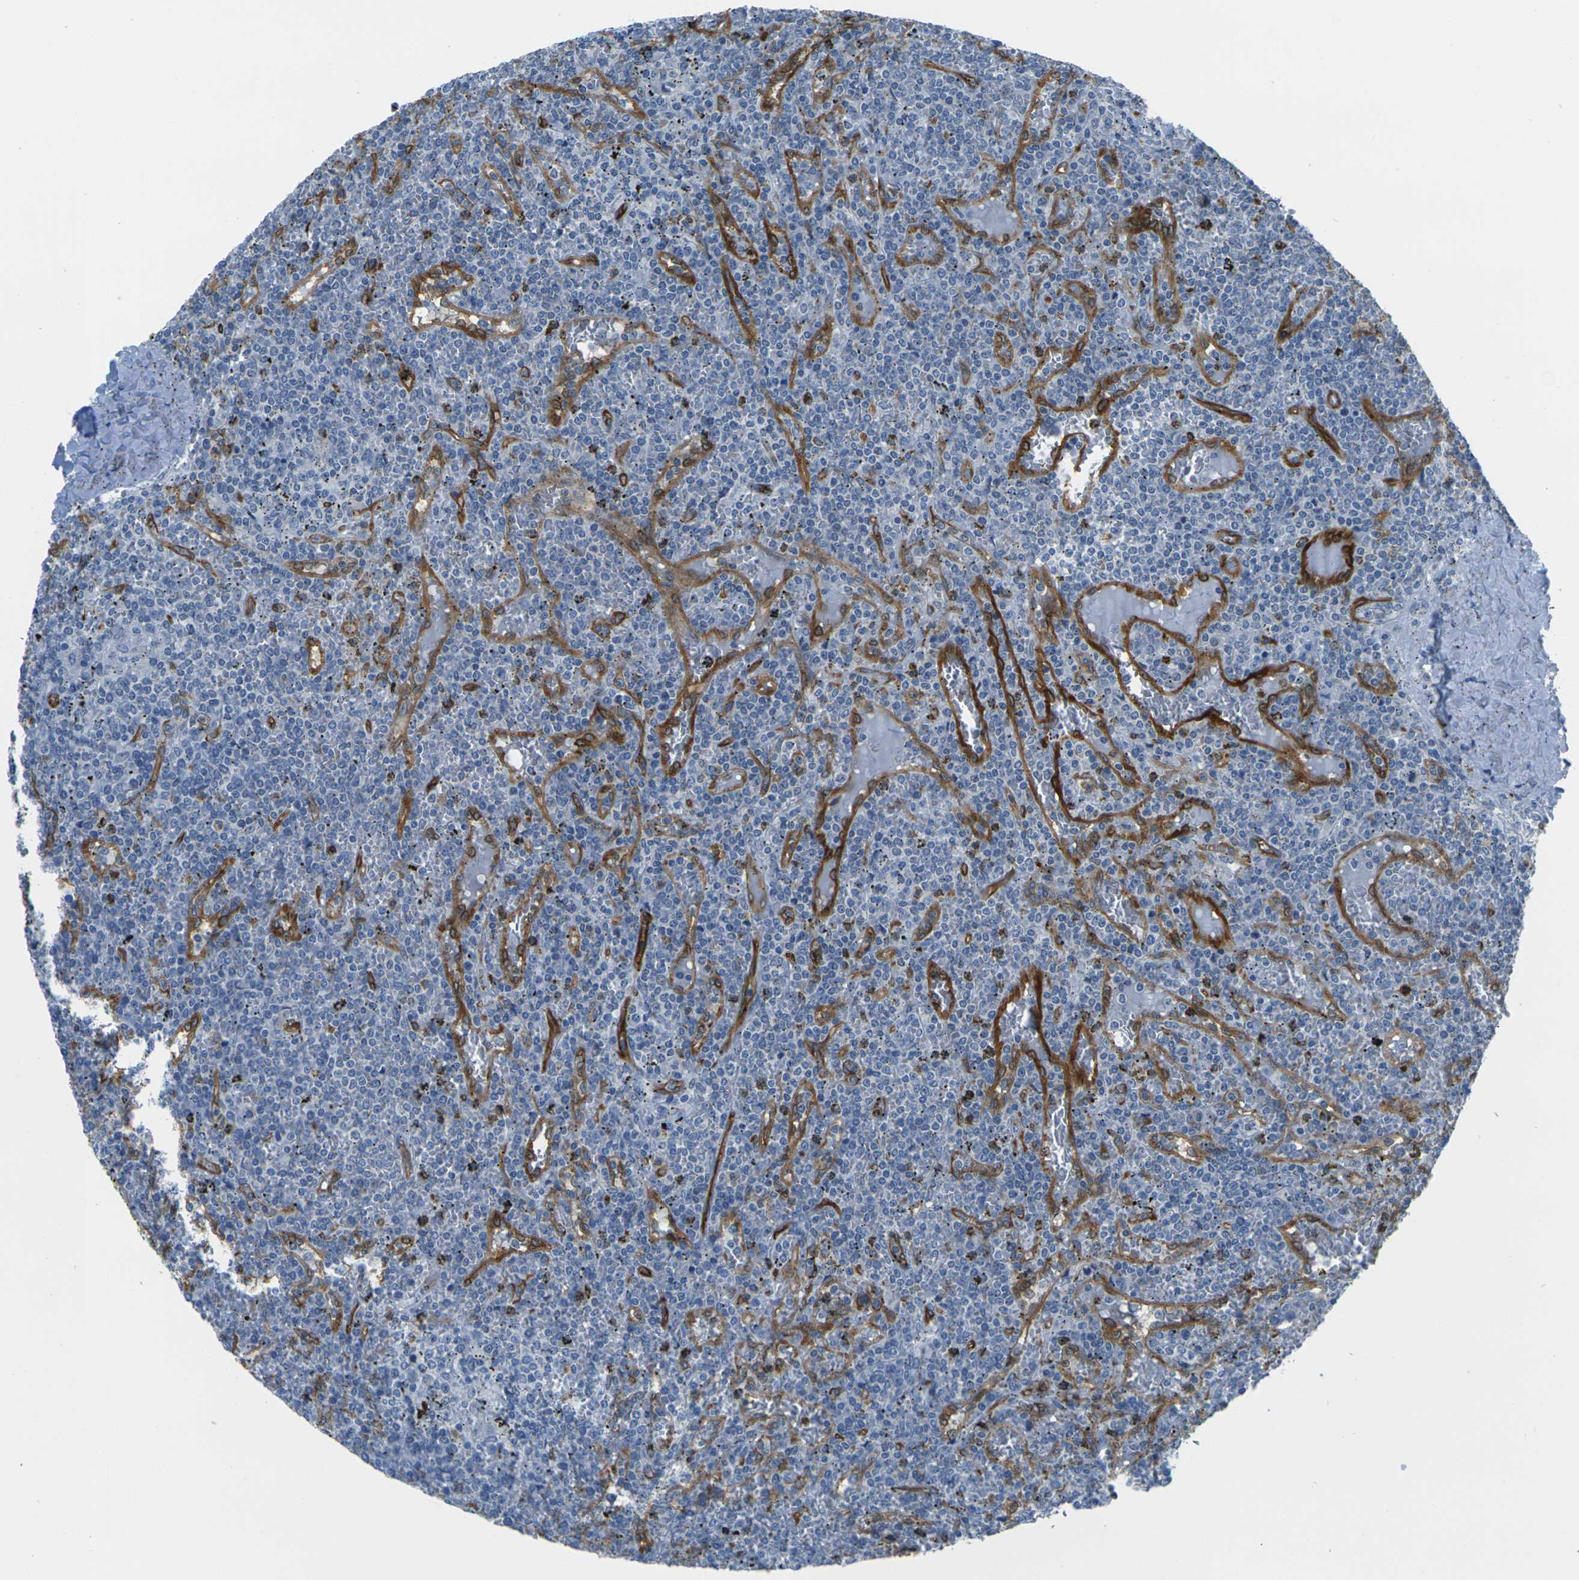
{"staining": {"intensity": "negative", "quantity": "none", "location": "none"}, "tissue": "lymphoma", "cell_type": "Tumor cells", "image_type": "cancer", "snomed": [{"axis": "morphology", "description": "Malignant lymphoma, non-Hodgkin's type, Low grade"}, {"axis": "topography", "description": "Spleen"}], "caption": "Immunohistochemistry of malignant lymphoma, non-Hodgkin's type (low-grade) demonstrates no positivity in tumor cells.", "gene": "HSPA12B", "patient": {"sex": "female", "age": 19}}